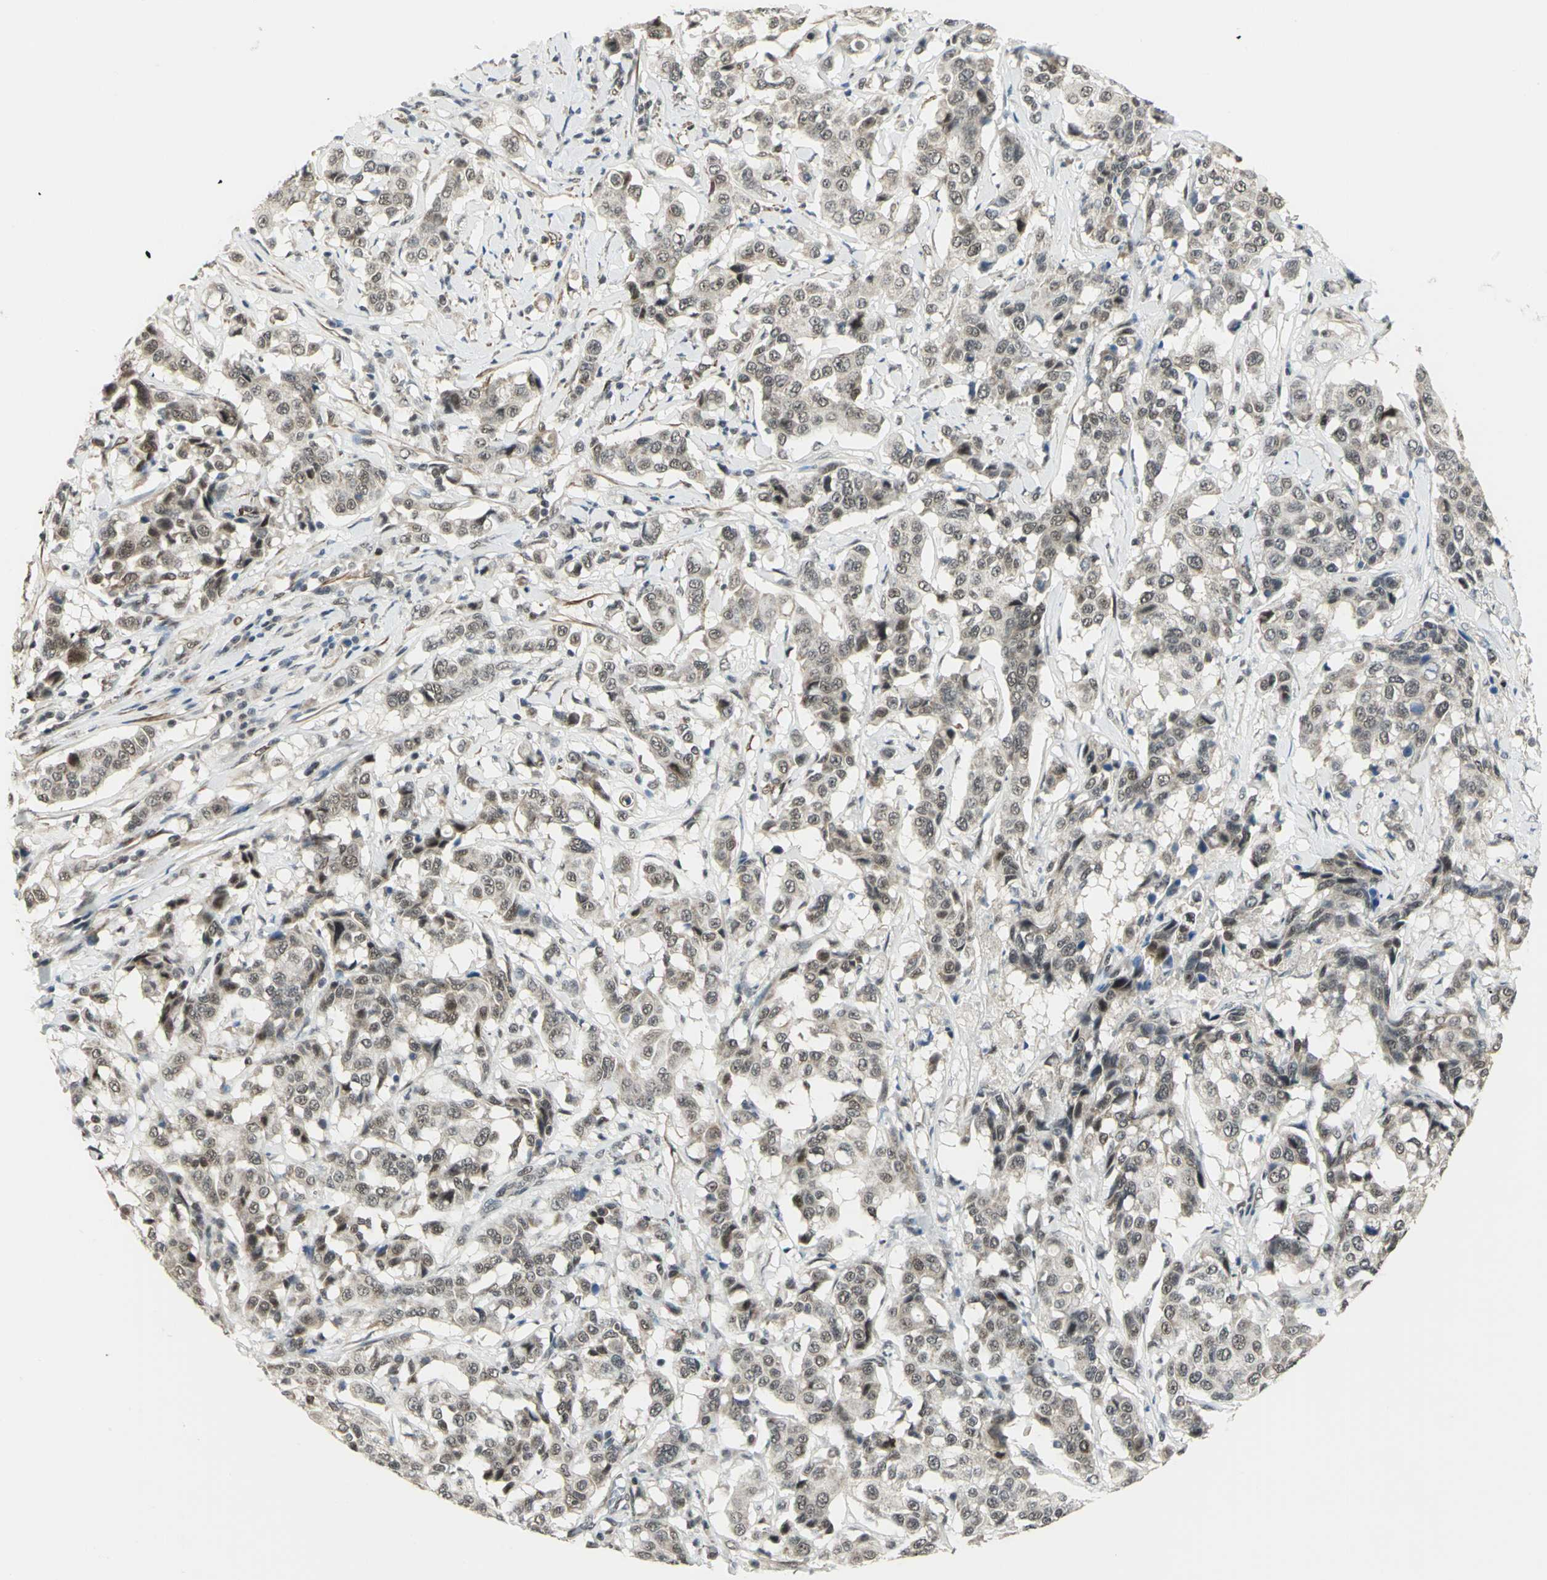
{"staining": {"intensity": "weak", "quantity": ">75%", "location": "cytoplasmic/membranous,nuclear"}, "tissue": "breast cancer", "cell_type": "Tumor cells", "image_type": "cancer", "snomed": [{"axis": "morphology", "description": "Duct carcinoma"}, {"axis": "topography", "description": "Breast"}], "caption": "Immunohistochemical staining of infiltrating ductal carcinoma (breast) displays low levels of weak cytoplasmic/membranous and nuclear positivity in about >75% of tumor cells. Using DAB (3,3'-diaminobenzidine) (brown) and hematoxylin (blue) stains, captured at high magnification using brightfield microscopy.", "gene": "MTA1", "patient": {"sex": "female", "age": 27}}